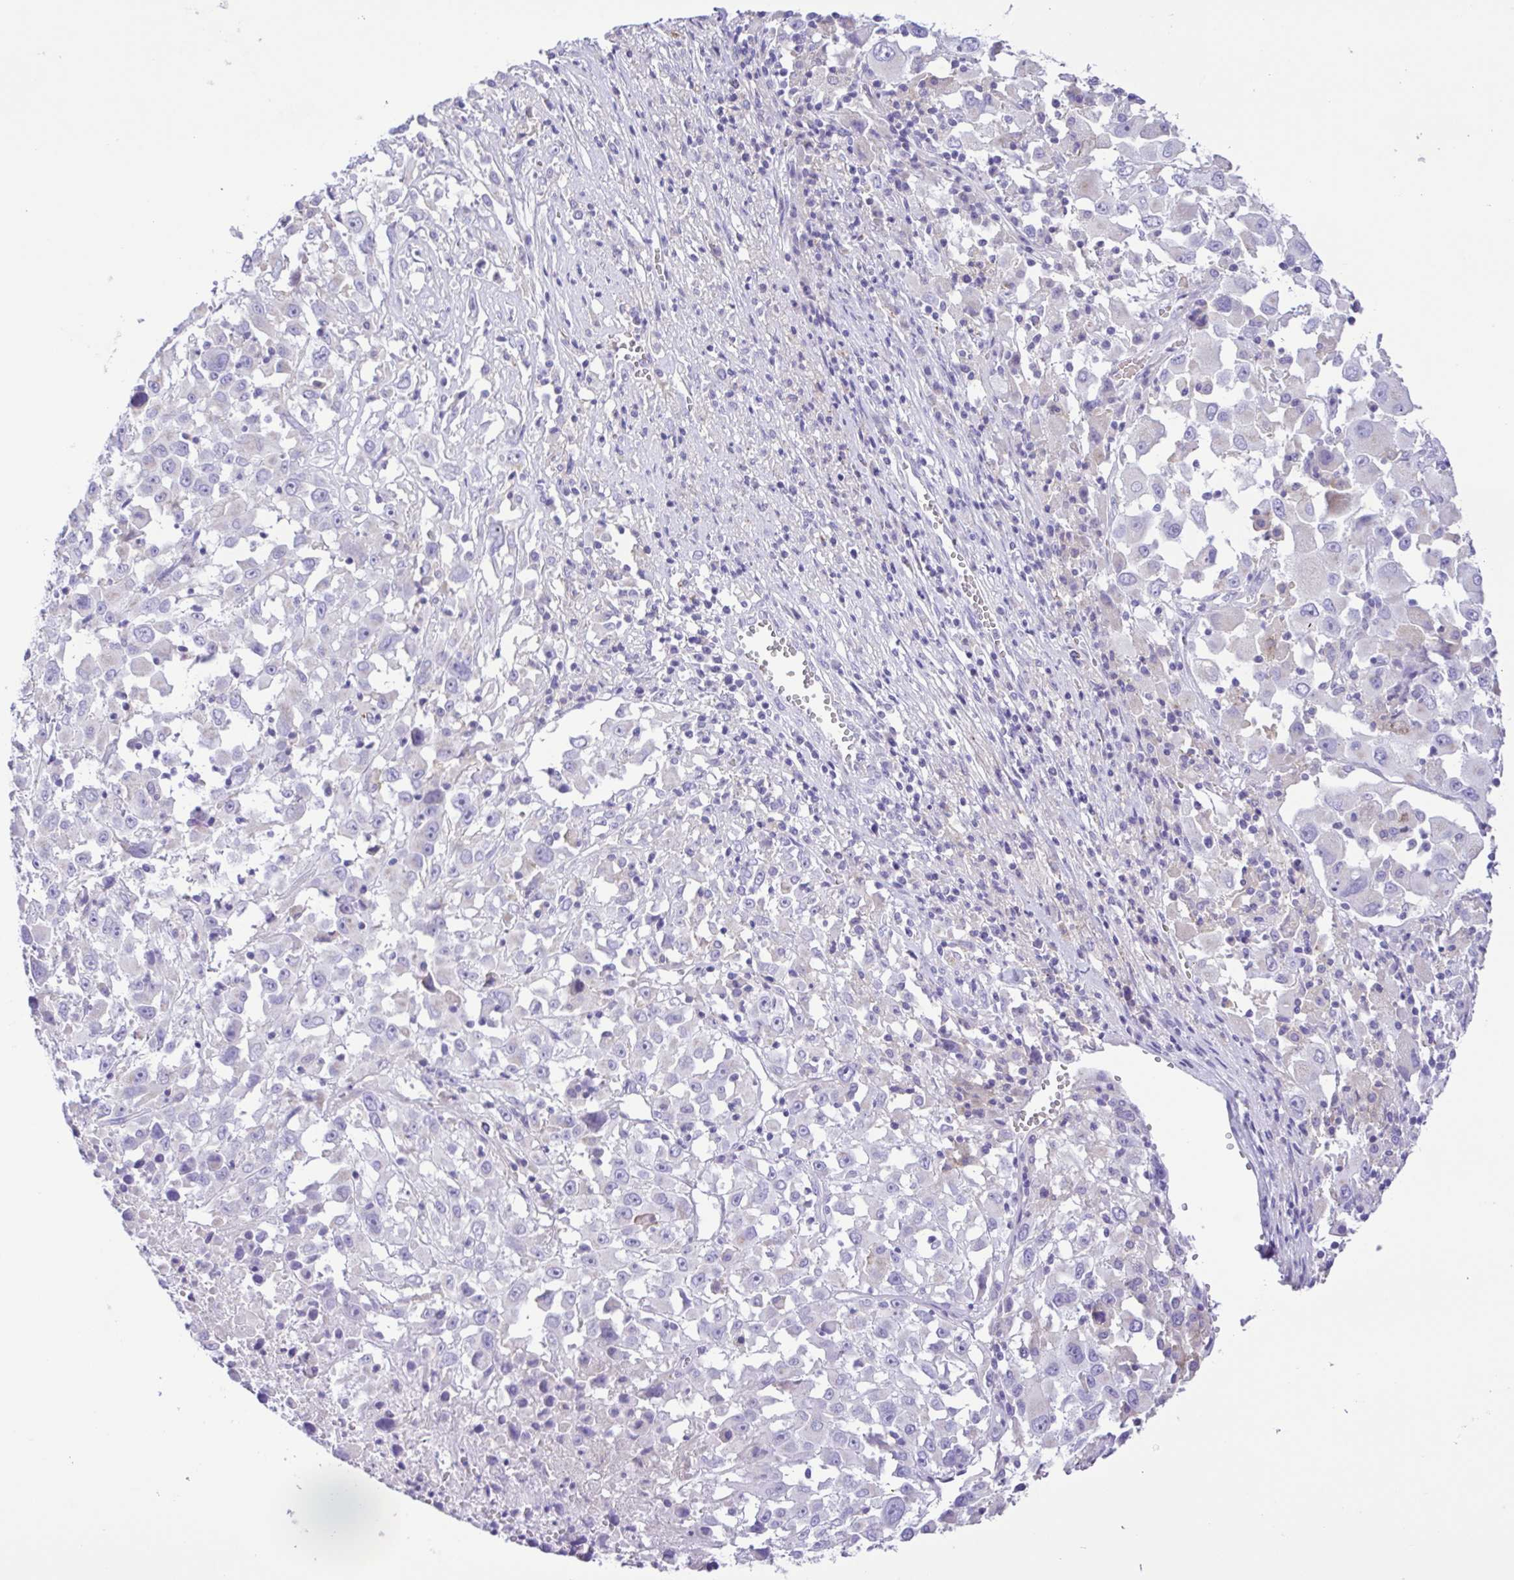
{"staining": {"intensity": "negative", "quantity": "none", "location": "none"}, "tissue": "melanoma", "cell_type": "Tumor cells", "image_type": "cancer", "snomed": [{"axis": "morphology", "description": "Malignant melanoma, Metastatic site"}, {"axis": "topography", "description": "Soft tissue"}], "caption": "Histopathology image shows no protein positivity in tumor cells of melanoma tissue. The staining was performed using DAB (3,3'-diaminobenzidine) to visualize the protein expression in brown, while the nuclei were stained in blue with hematoxylin (Magnification: 20x).", "gene": "CD72", "patient": {"sex": "male", "age": 50}}